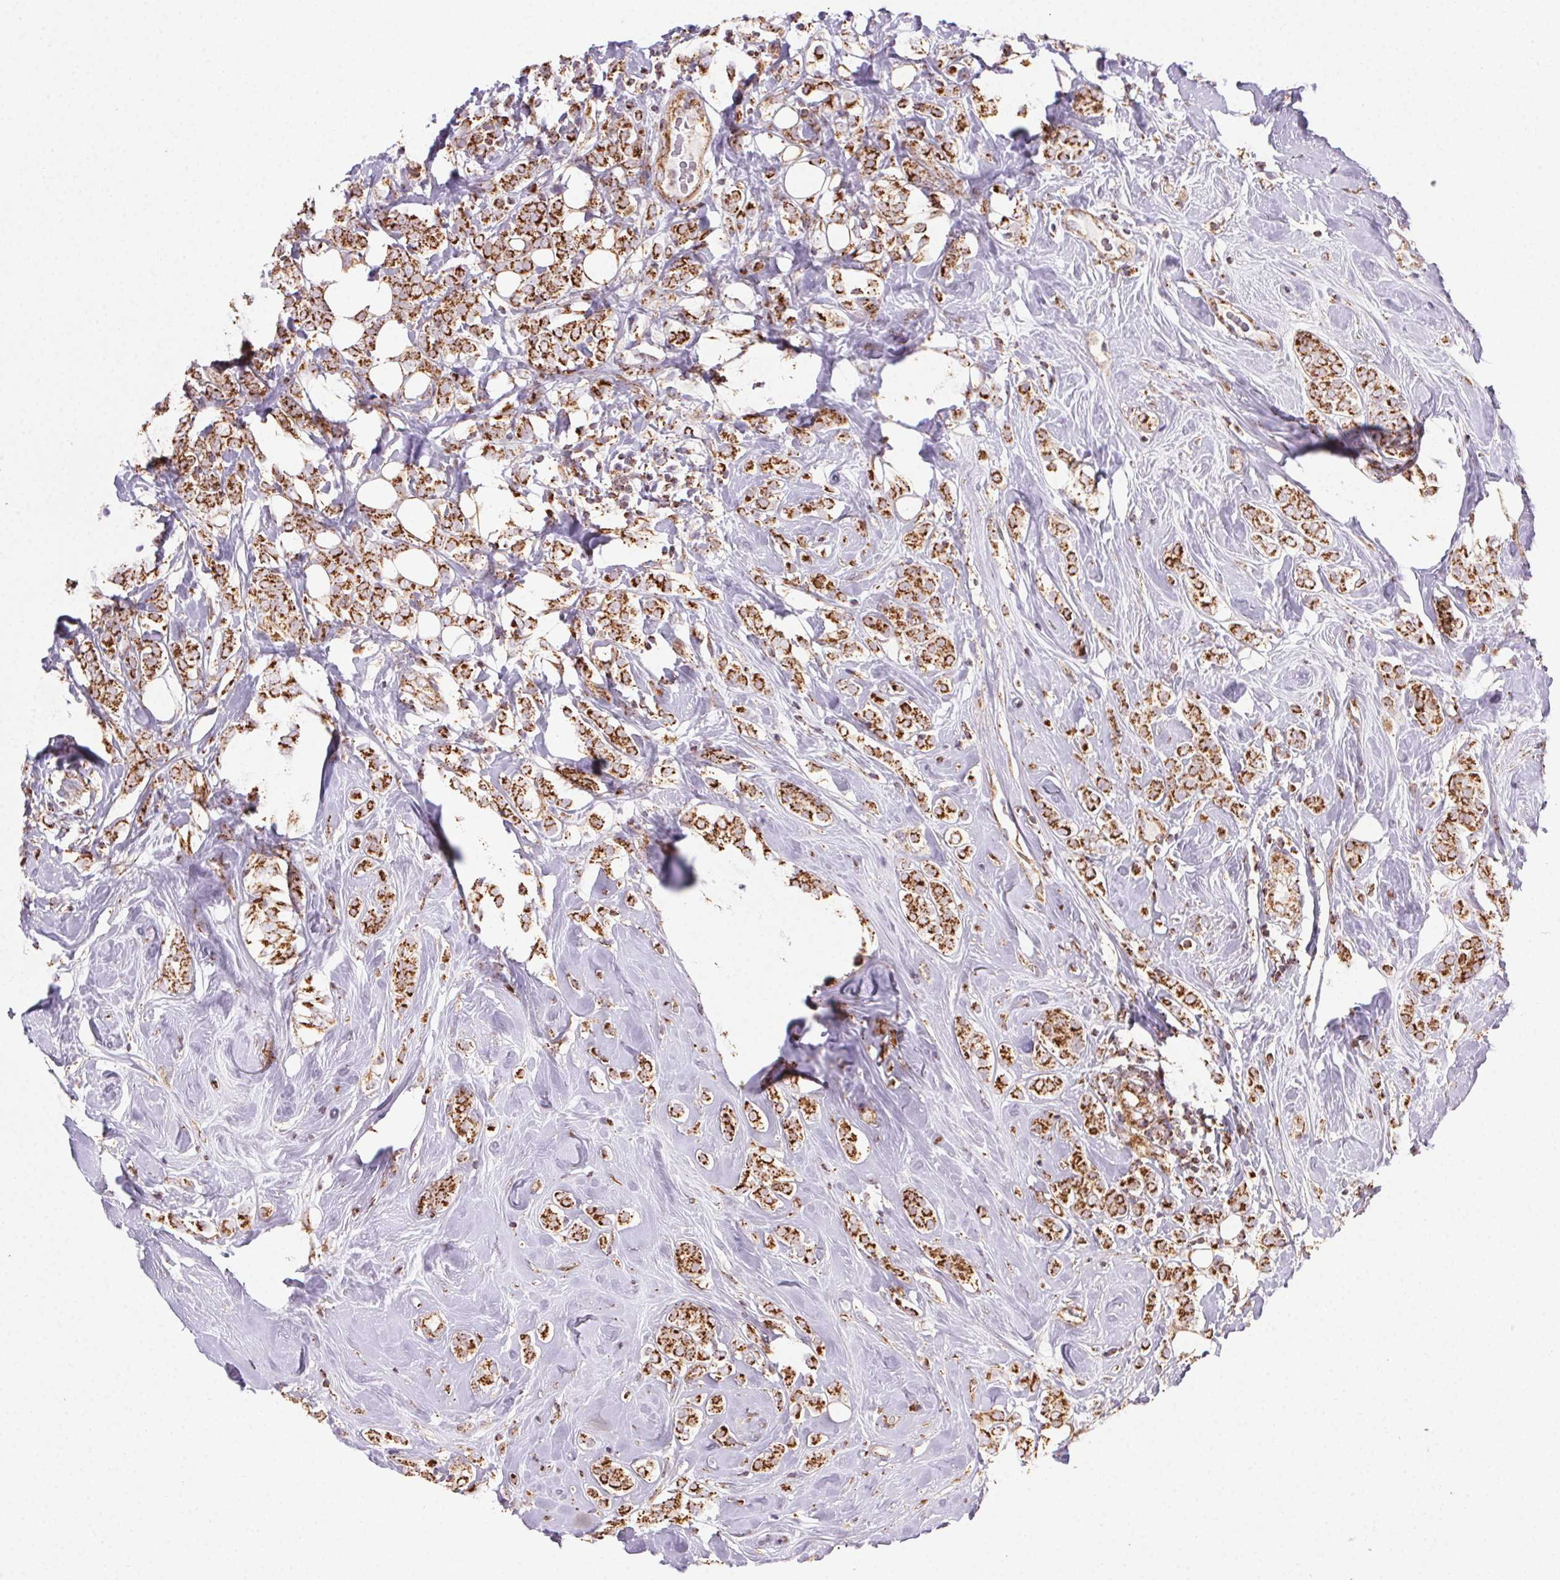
{"staining": {"intensity": "strong", "quantity": ">75%", "location": "cytoplasmic/membranous"}, "tissue": "breast cancer", "cell_type": "Tumor cells", "image_type": "cancer", "snomed": [{"axis": "morphology", "description": "Lobular carcinoma"}, {"axis": "topography", "description": "Breast"}], "caption": "Immunohistochemistry (IHC) micrograph of human breast cancer (lobular carcinoma) stained for a protein (brown), which exhibits high levels of strong cytoplasmic/membranous staining in approximately >75% of tumor cells.", "gene": "CLPB", "patient": {"sex": "female", "age": 49}}